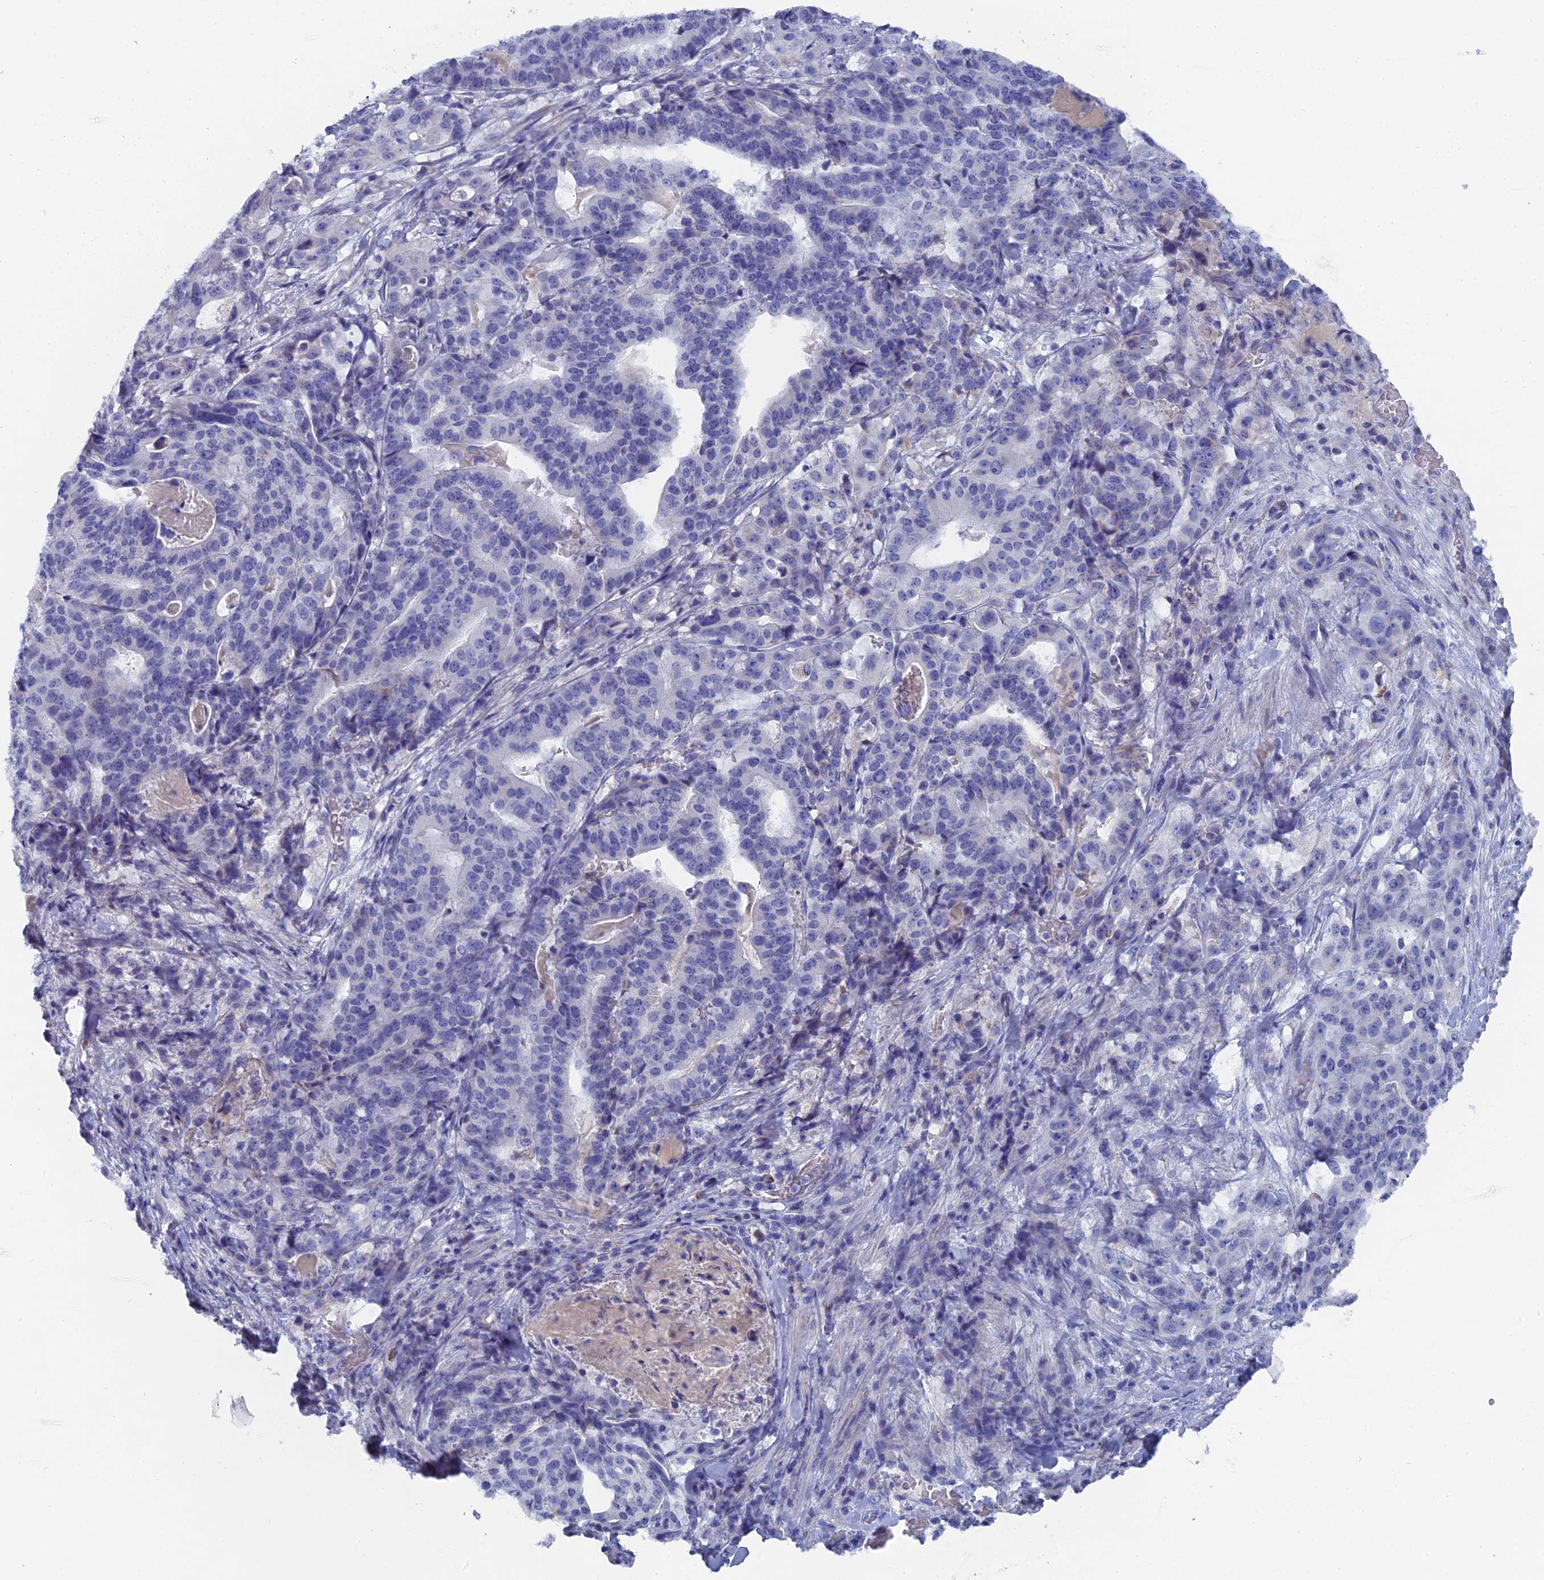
{"staining": {"intensity": "negative", "quantity": "none", "location": "none"}, "tissue": "stomach cancer", "cell_type": "Tumor cells", "image_type": "cancer", "snomed": [{"axis": "morphology", "description": "Adenocarcinoma, NOS"}, {"axis": "topography", "description": "Stomach"}], "caption": "This is an immunohistochemistry histopathology image of human adenocarcinoma (stomach). There is no expression in tumor cells.", "gene": "HIGD1A", "patient": {"sex": "male", "age": 48}}